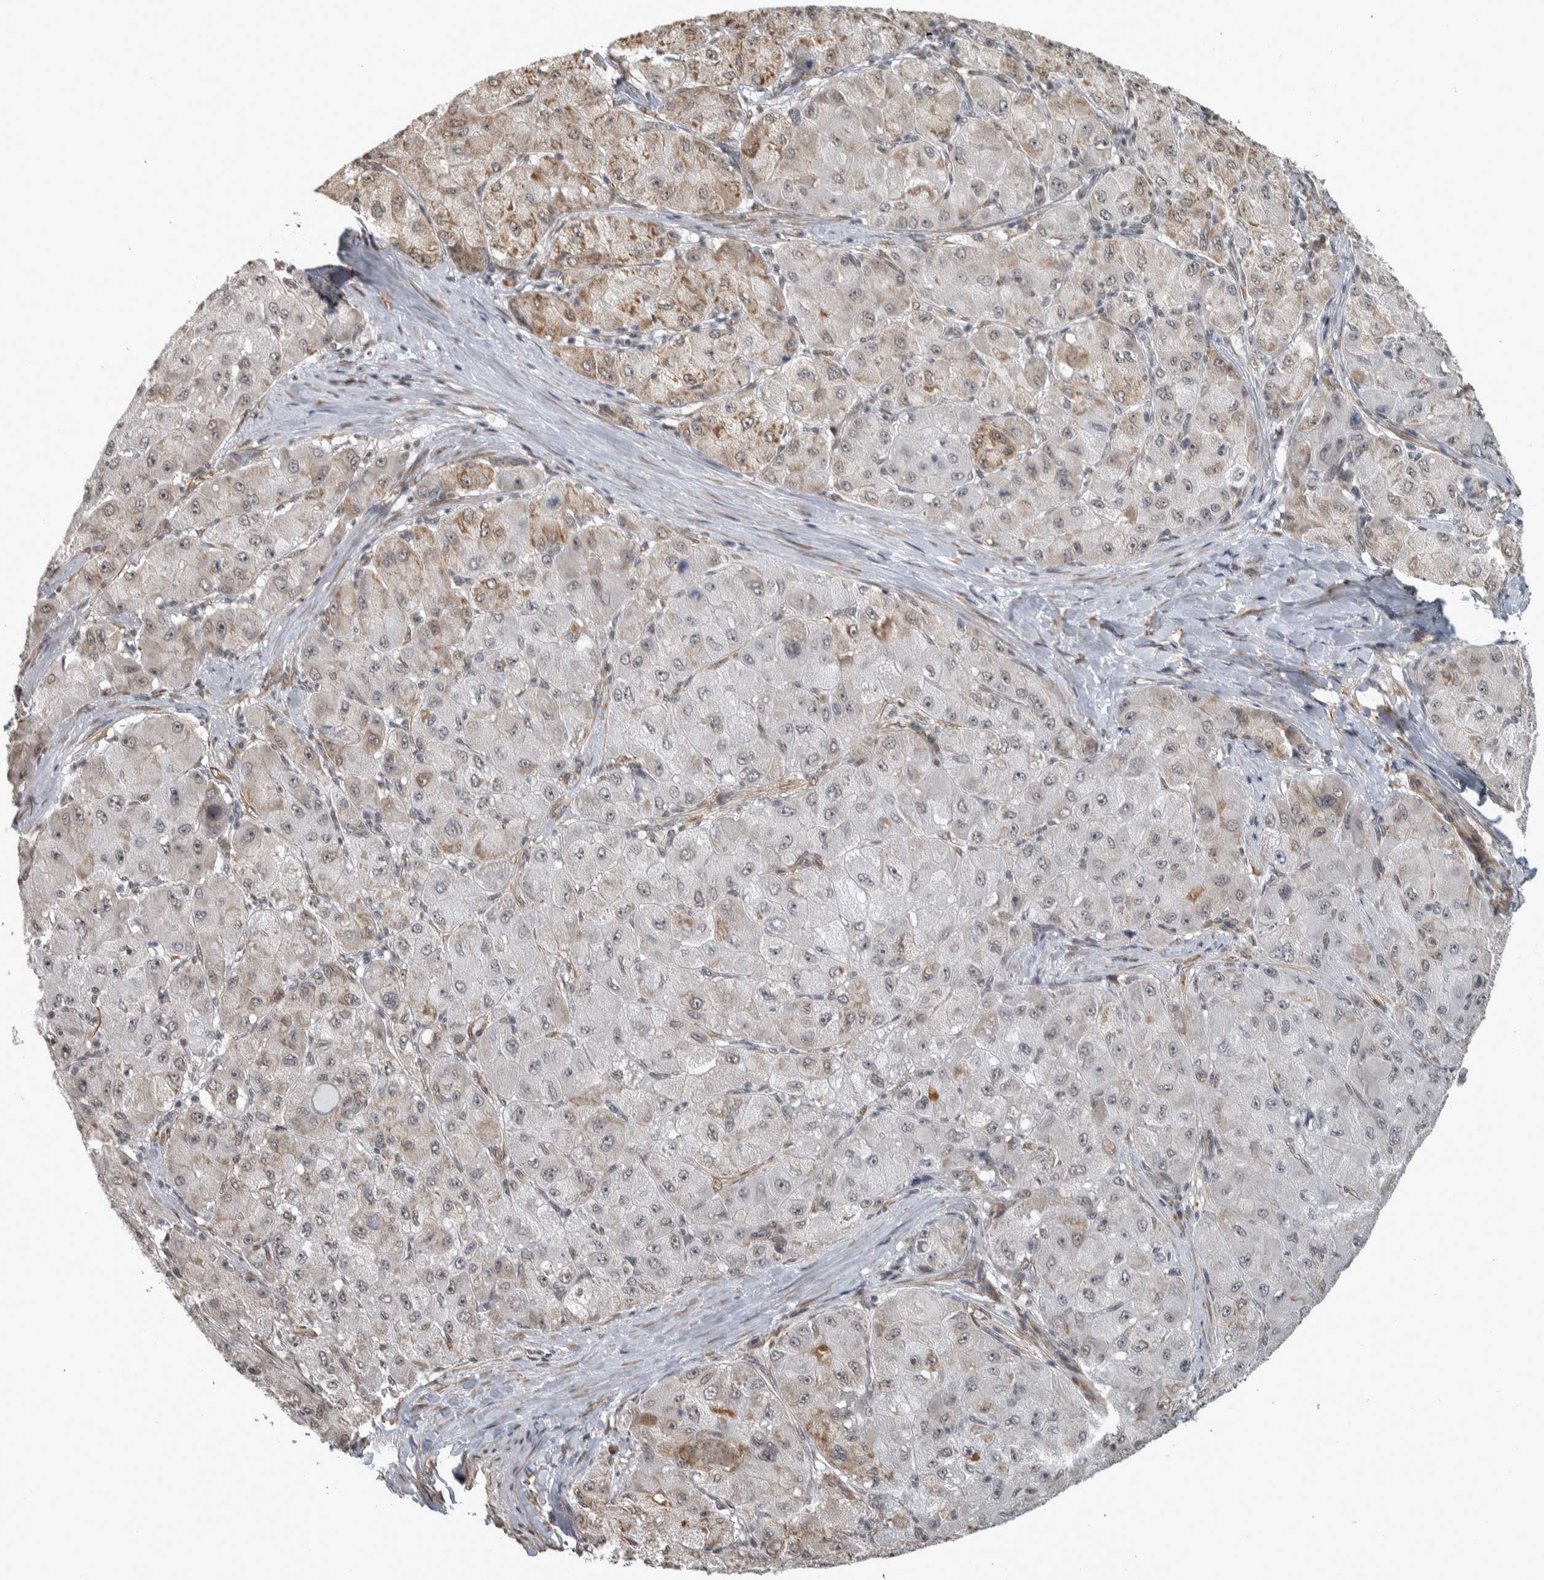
{"staining": {"intensity": "weak", "quantity": "25%-75%", "location": "nuclear"}, "tissue": "liver cancer", "cell_type": "Tumor cells", "image_type": "cancer", "snomed": [{"axis": "morphology", "description": "Carcinoma, Hepatocellular, NOS"}, {"axis": "topography", "description": "Liver"}], "caption": "IHC photomicrograph of human liver cancer (hepatocellular carcinoma) stained for a protein (brown), which demonstrates low levels of weak nuclear staining in about 25%-75% of tumor cells.", "gene": "DDX42", "patient": {"sex": "male", "age": 80}}